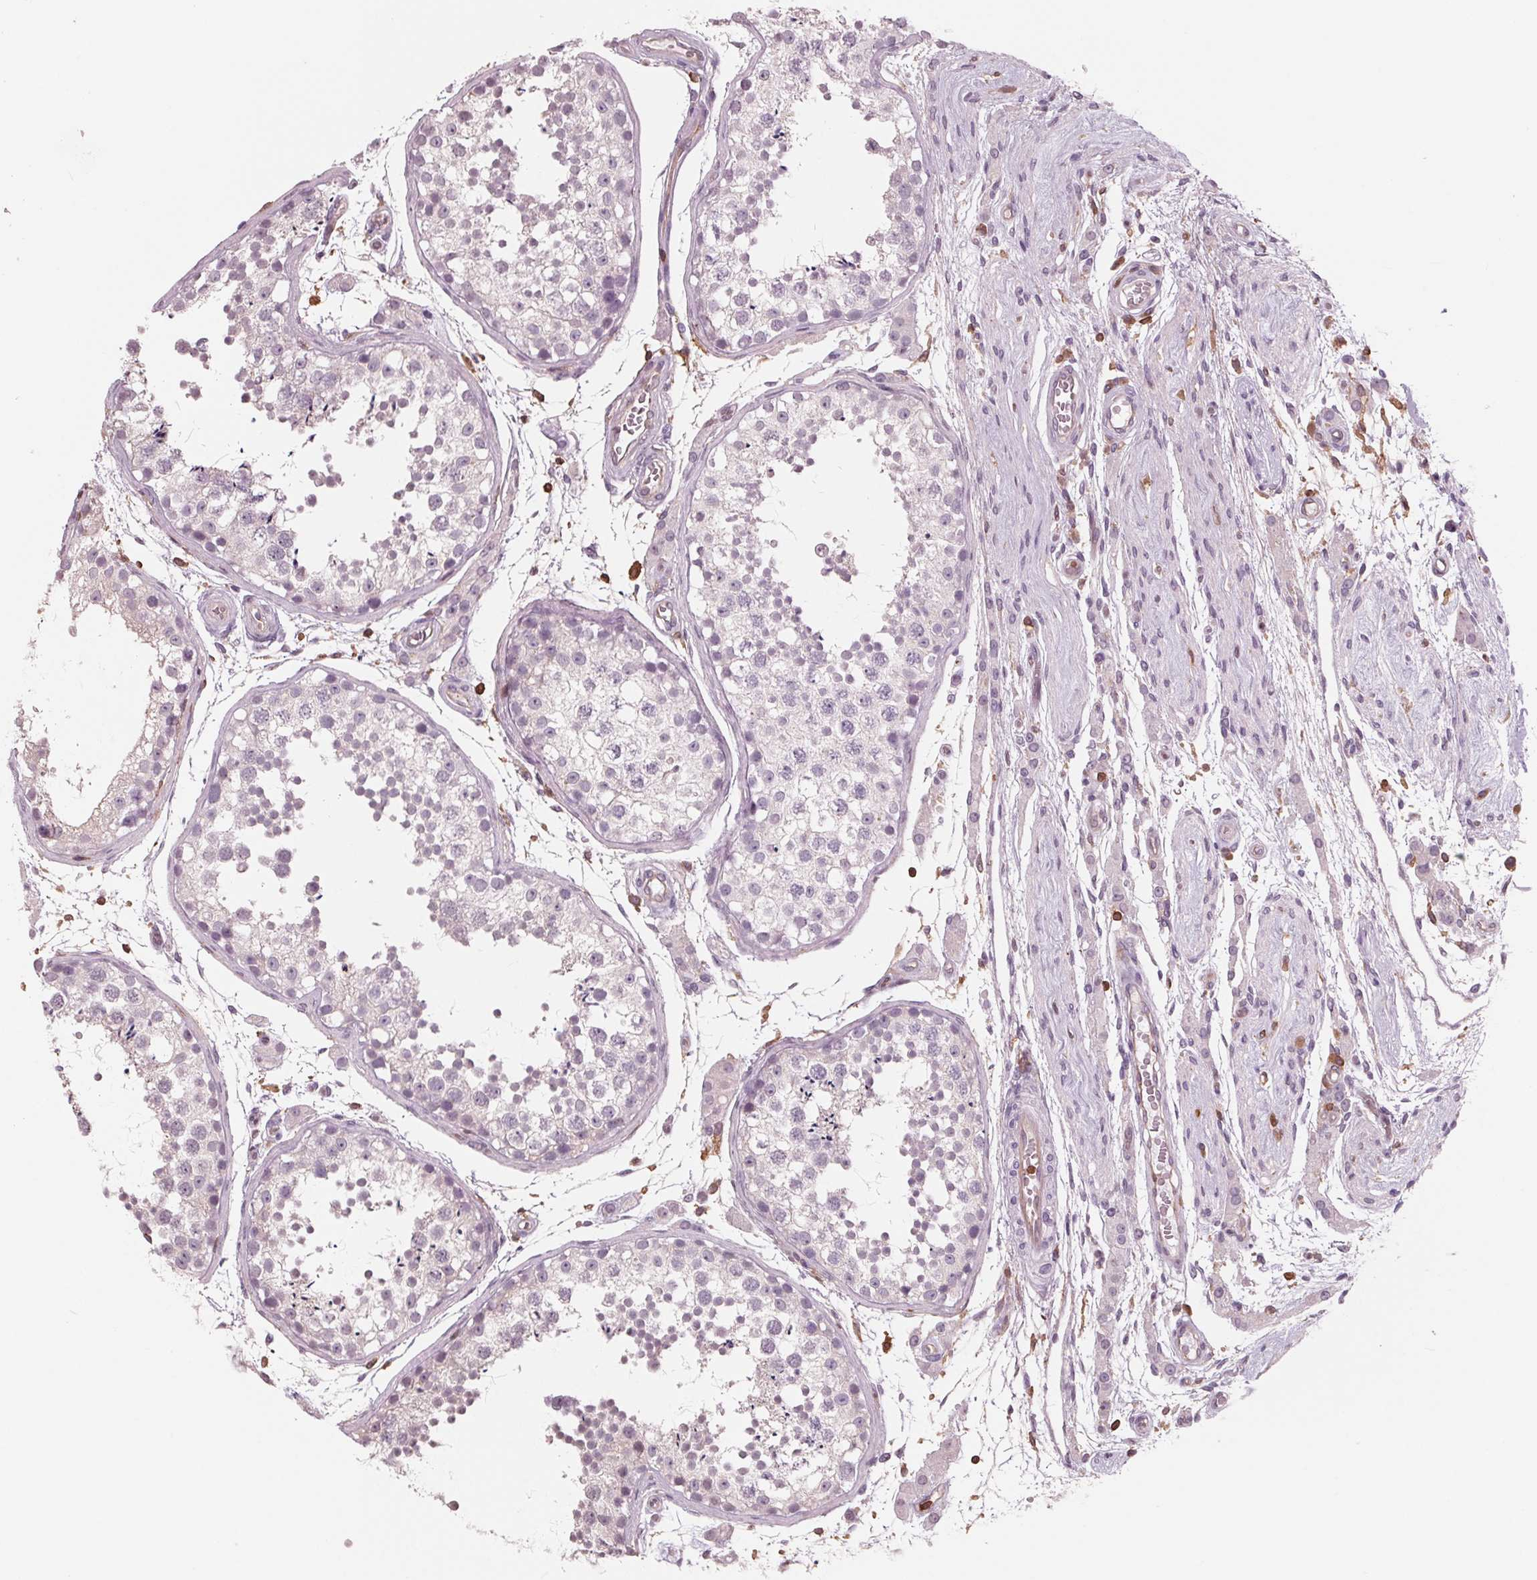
{"staining": {"intensity": "negative", "quantity": "none", "location": "none"}, "tissue": "testis", "cell_type": "Cells in seminiferous ducts", "image_type": "normal", "snomed": [{"axis": "morphology", "description": "Normal tissue, NOS"}, {"axis": "morphology", "description": "Seminoma, NOS"}, {"axis": "topography", "description": "Testis"}], "caption": "Testis was stained to show a protein in brown. There is no significant staining in cells in seminiferous ducts. Brightfield microscopy of immunohistochemistry stained with DAB (brown) and hematoxylin (blue), captured at high magnification.", "gene": "ARHGAP25", "patient": {"sex": "male", "age": 29}}